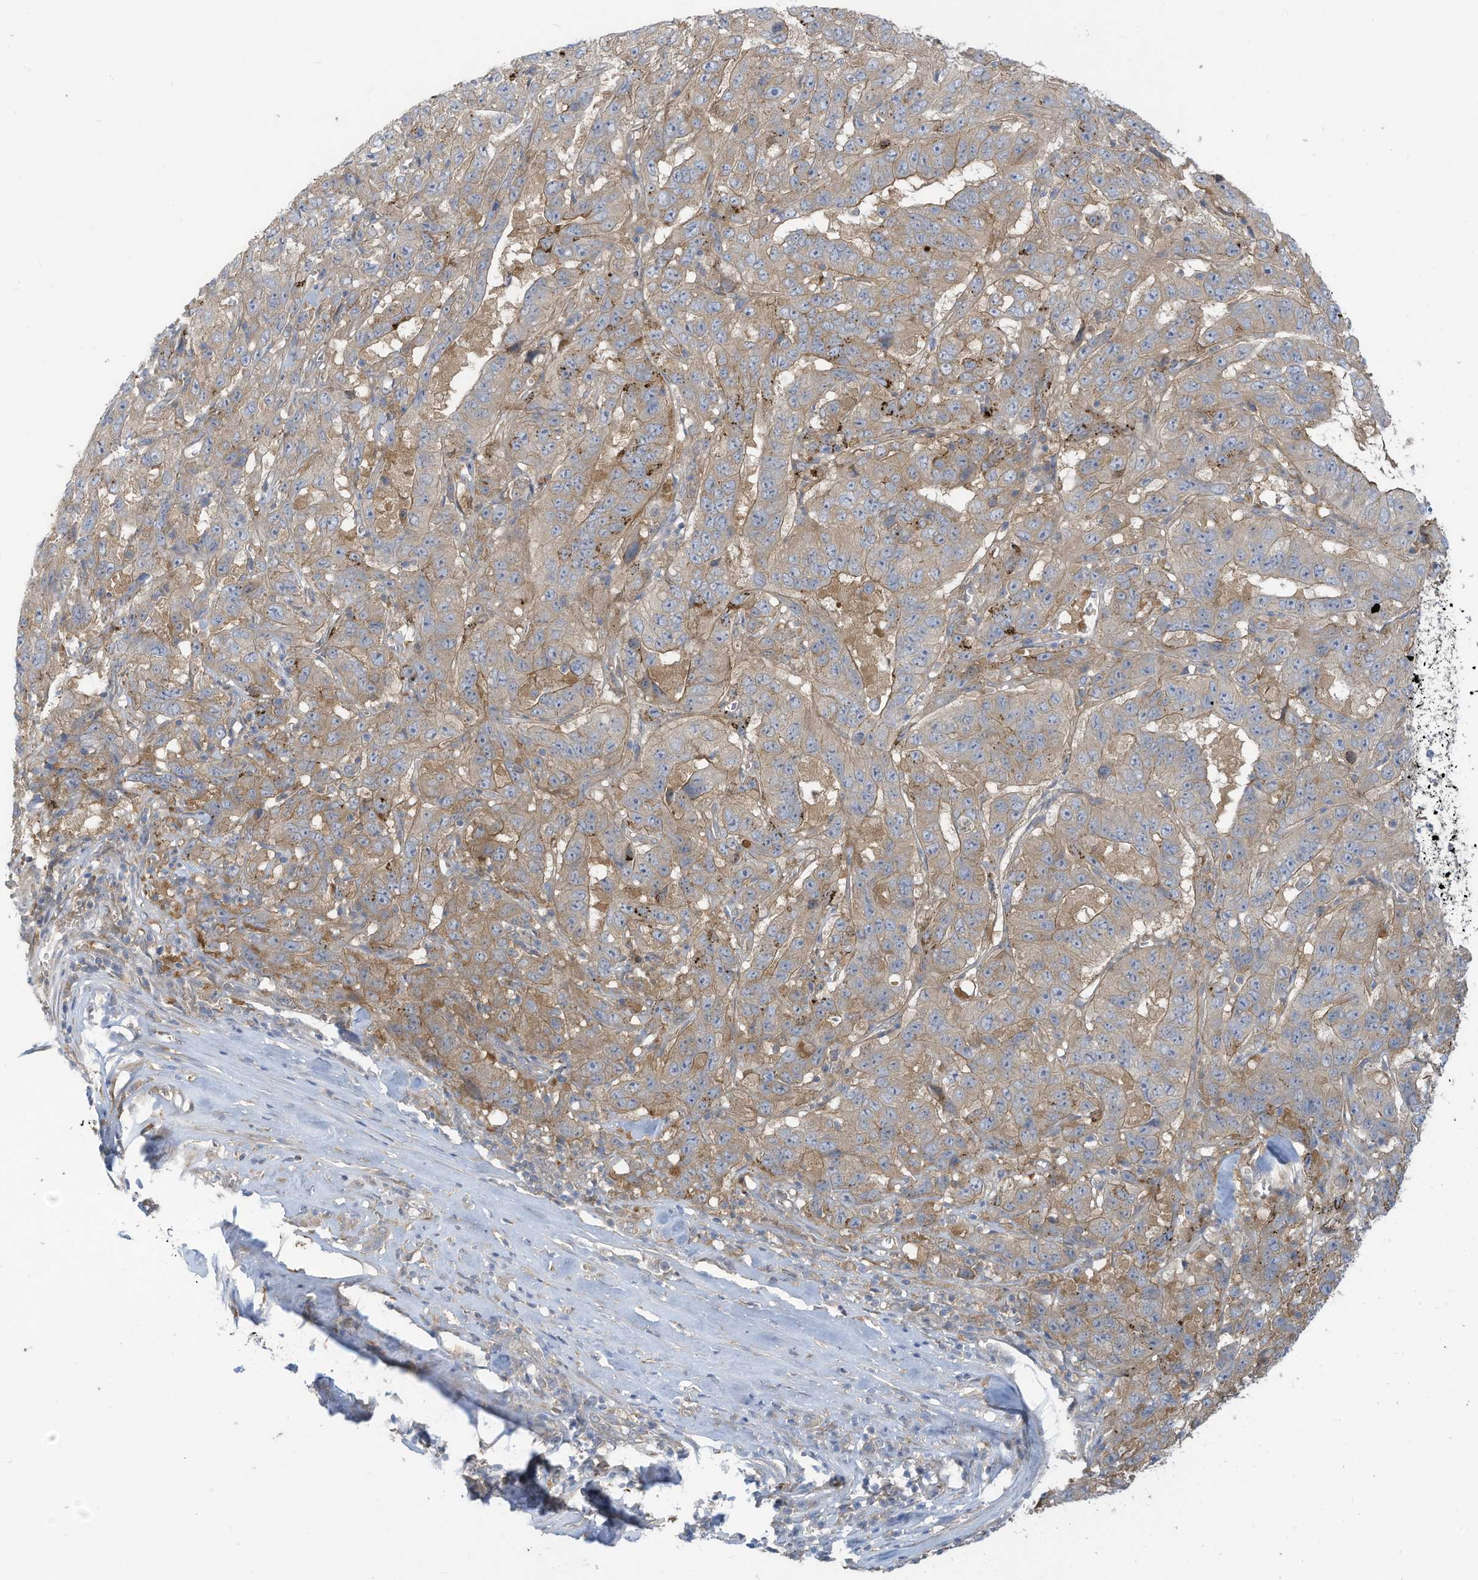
{"staining": {"intensity": "weak", "quantity": ">75%", "location": "cytoplasmic/membranous"}, "tissue": "pancreatic cancer", "cell_type": "Tumor cells", "image_type": "cancer", "snomed": [{"axis": "morphology", "description": "Adenocarcinoma, NOS"}, {"axis": "topography", "description": "Pancreas"}], "caption": "Immunohistochemistry of pancreatic cancer shows low levels of weak cytoplasmic/membranous staining in approximately >75% of tumor cells.", "gene": "ADI1", "patient": {"sex": "male", "age": 63}}